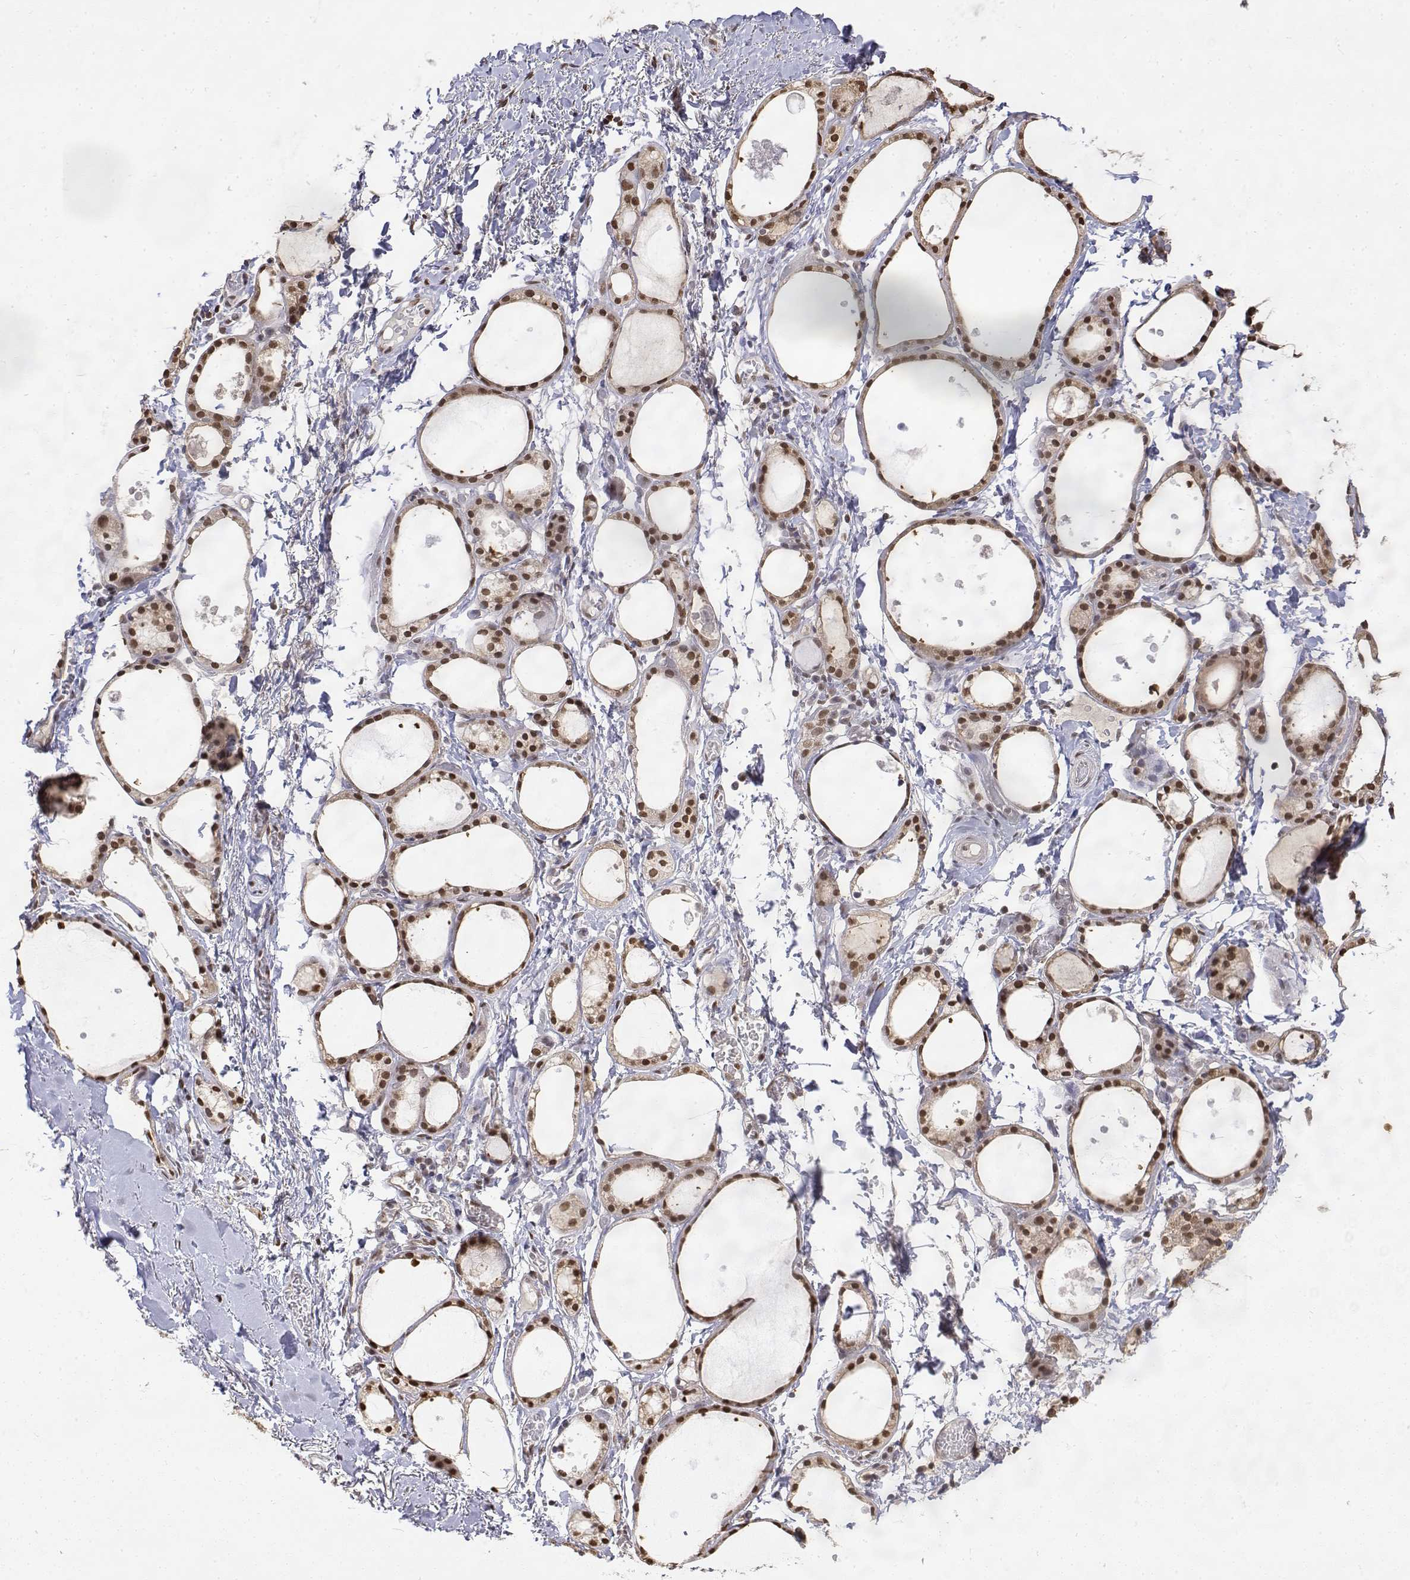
{"staining": {"intensity": "strong", "quantity": ">75%", "location": "nuclear"}, "tissue": "thyroid gland", "cell_type": "Glandular cells", "image_type": "normal", "snomed": [{"axis": "morphology", "description": "Normal tissue, NOS"}, {"axis": "topography", "description": "Thyroid gland"}], "caption": "Protein analysis of normal thyroid gland displays strong nuclear expression in about >75% of glandular cells.", "gene": "TPI1", "patient": {"sex": "male", "age": 68}}